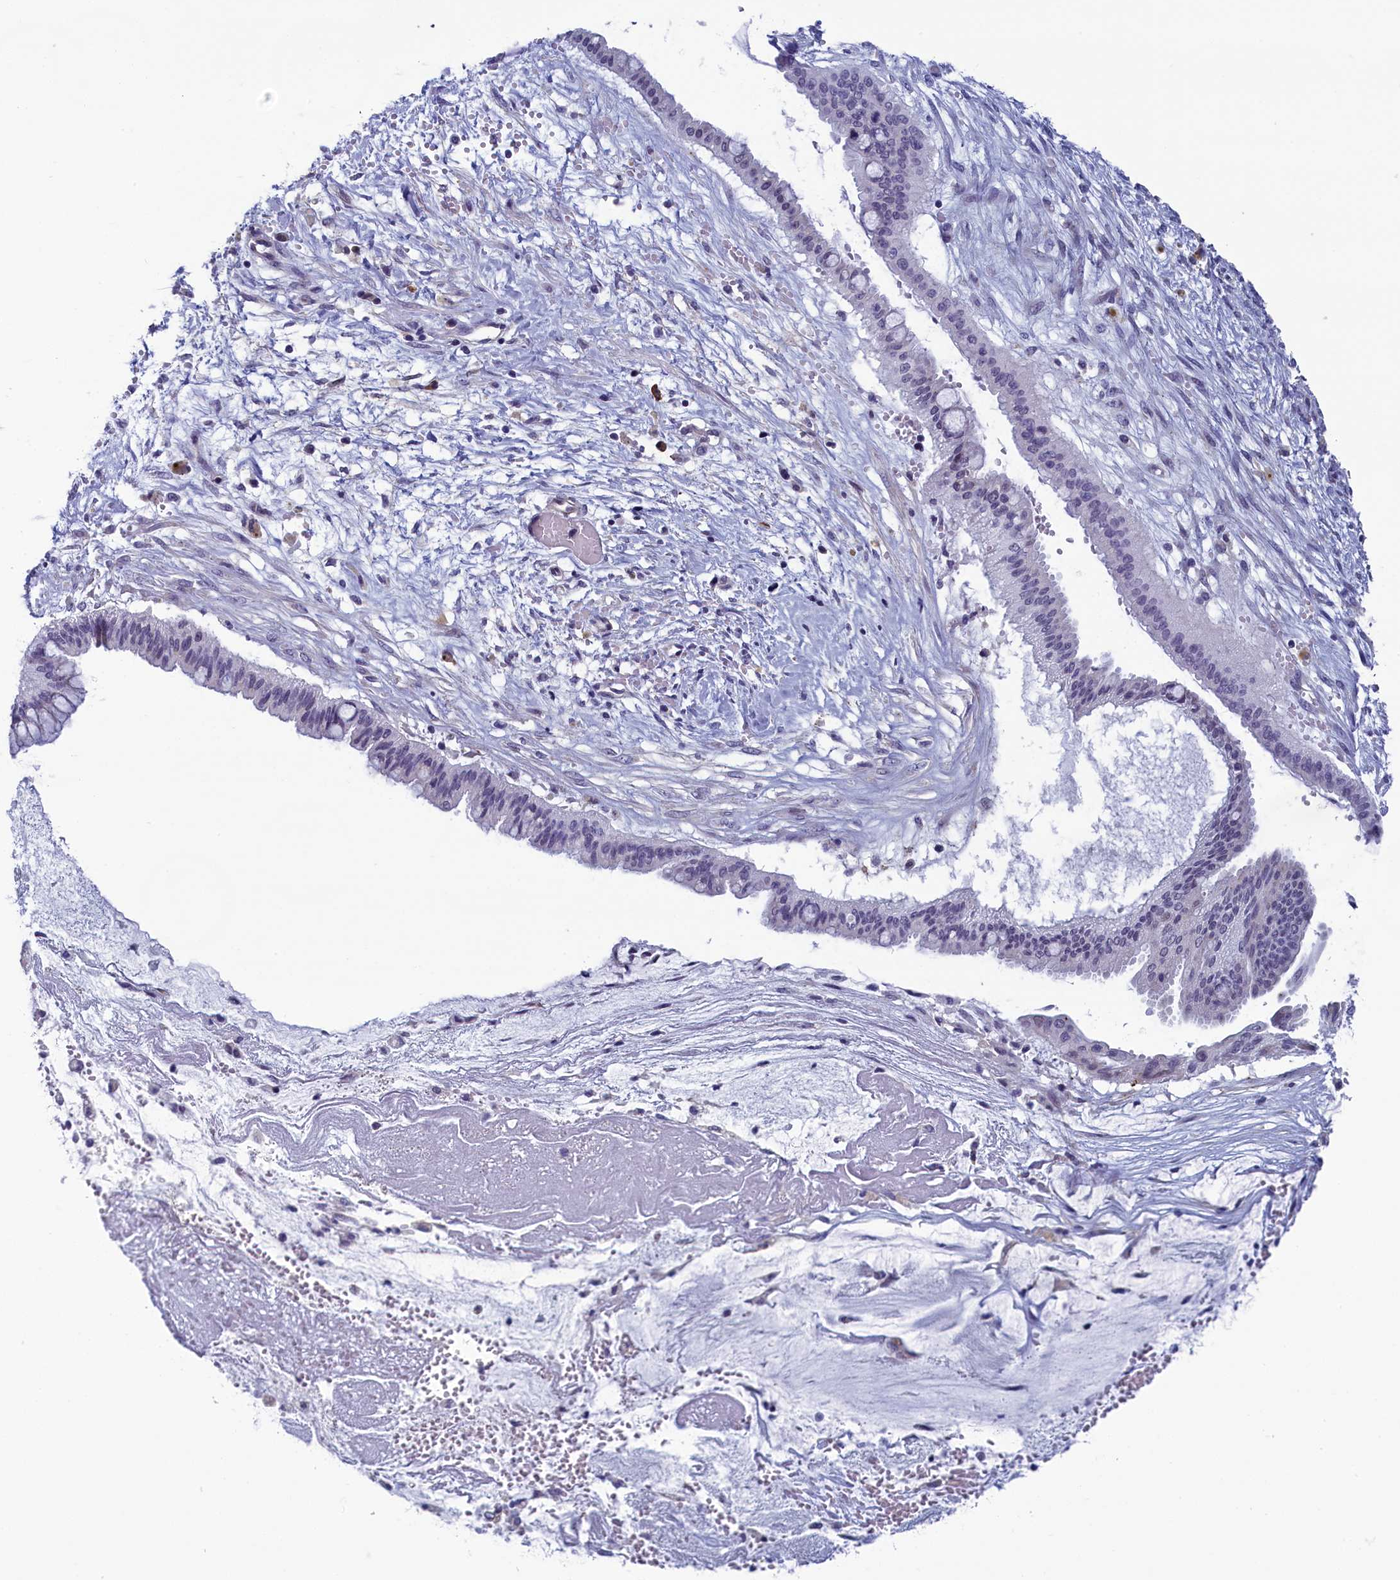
{"staining": {"intensity": "negative", "quantity": "none", "location": "none"}, "tissue": "ovarian cancer", "cell_type": "Tumor cells", "image_type": "cancer", "snomed": [{"axis": "morphology", "description": "Cystadenocarcinoma, mucinous, NOS"}, {"axis": "topography", "description": "Ovary"}], "caption": "An IHC photomicrograph of ovarian mucinous cystadenocarcinoma is shown. There is no staining in tumor cells of ovarian mucinous cystadenocarcinoma. The staining was performed using DAB to visualize the protein expression in brown, while the nuclei were stained in blue with hematoxylin (Magnification: 20x).", "gene": "CNEP1R1", "patient": {"sex": "female", "age": 73}}